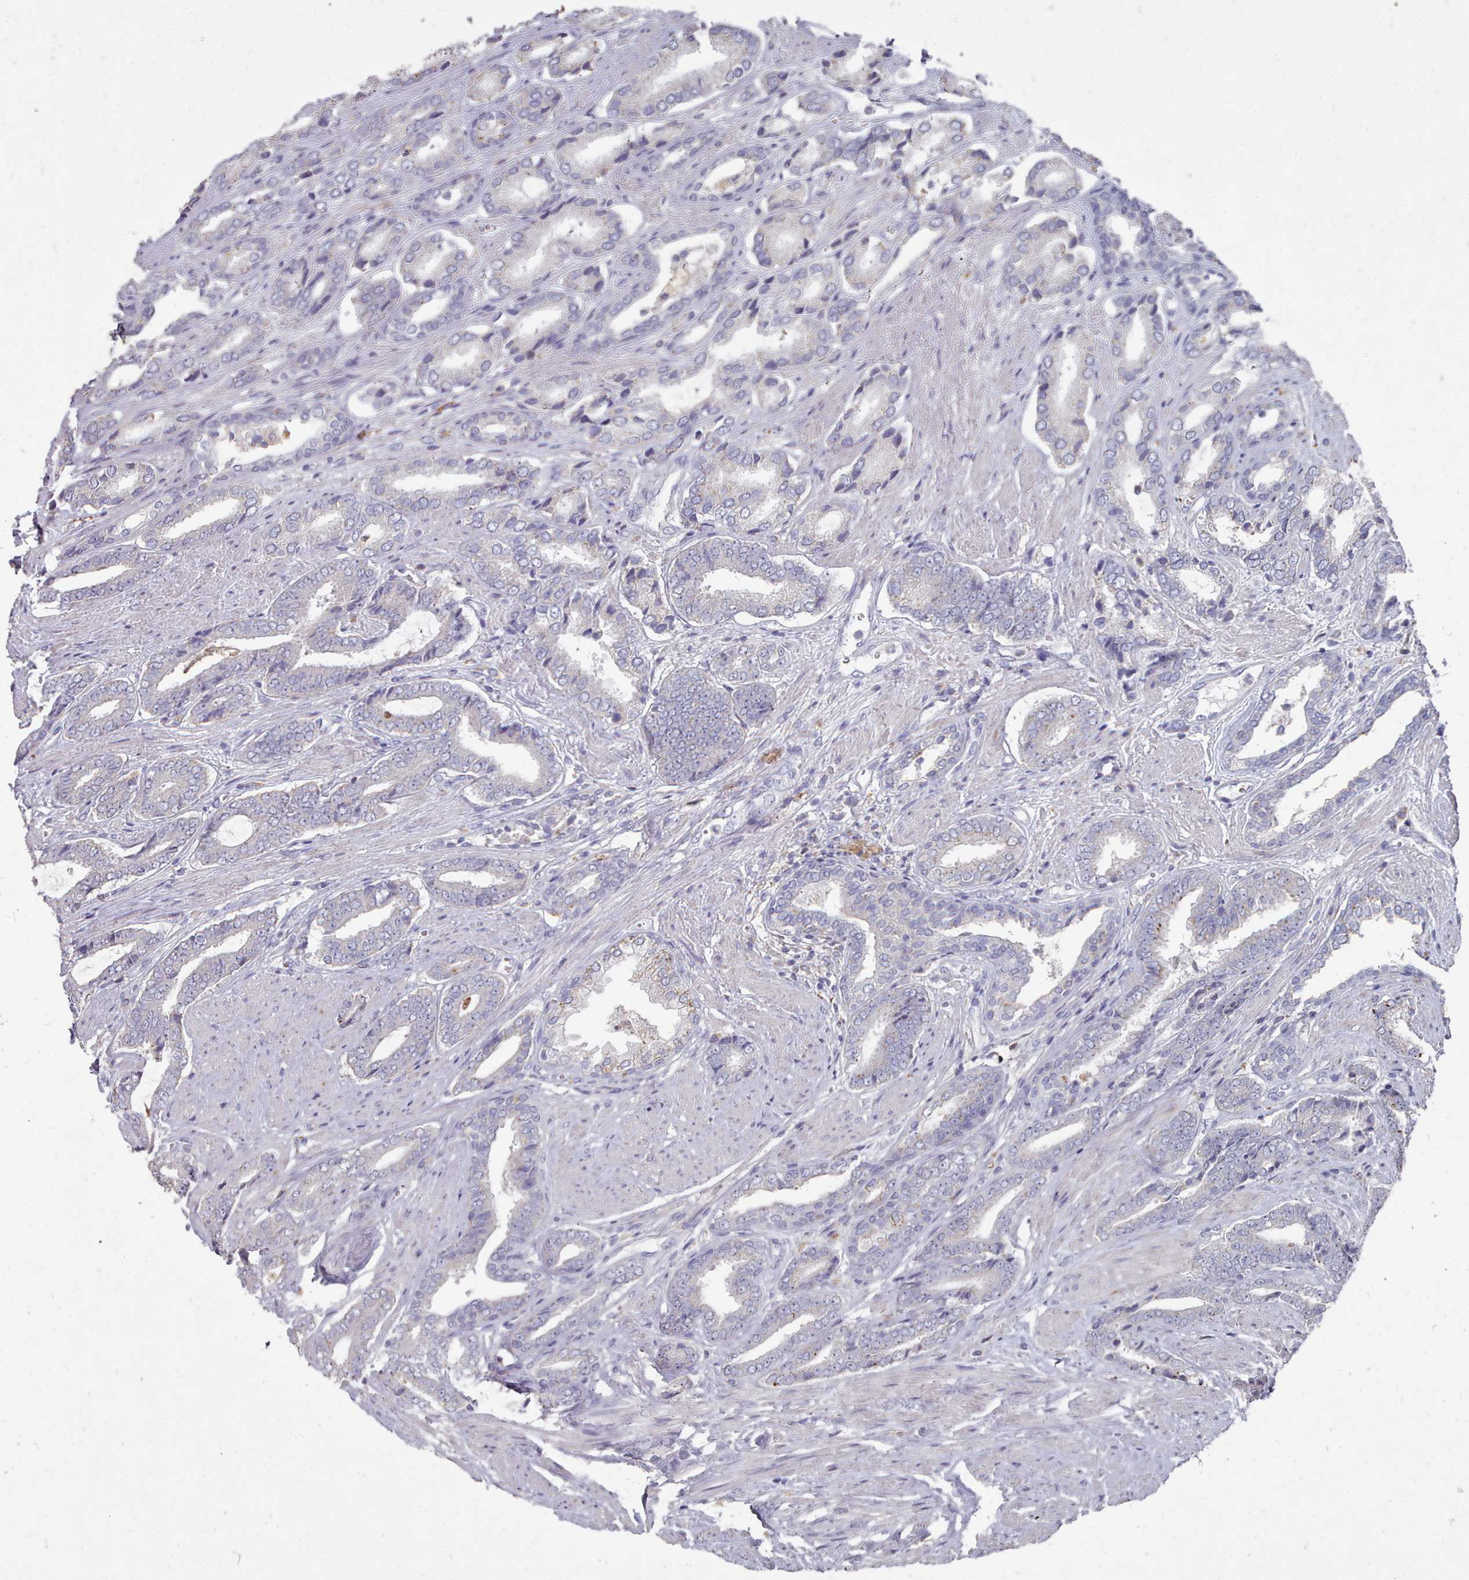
{"staining": {"intensity": "weak", "quantity": "<25%", "location": "cytoplasmic/membranous"}, "tissue": "prostate cancer", "cell_type": "Tumor cells", "image_type": "cancer", "snomed": [{"axis": "morphology", "description": "Adenocarcinoma, NOS"}, {"axis": "topography", "description": "Prostate and seminal vesicle, NOS"}], "caption": "Immunohistochemistry (IHC) histopathology image of neoplastic tissue: human prostate cancer stained with DAB (3,3'-diaminobenzidine) demonstrates no significant protein expression in tumor cells.", "gene": "OTULINL", "patient": {"sex": "male", "age": 76}}